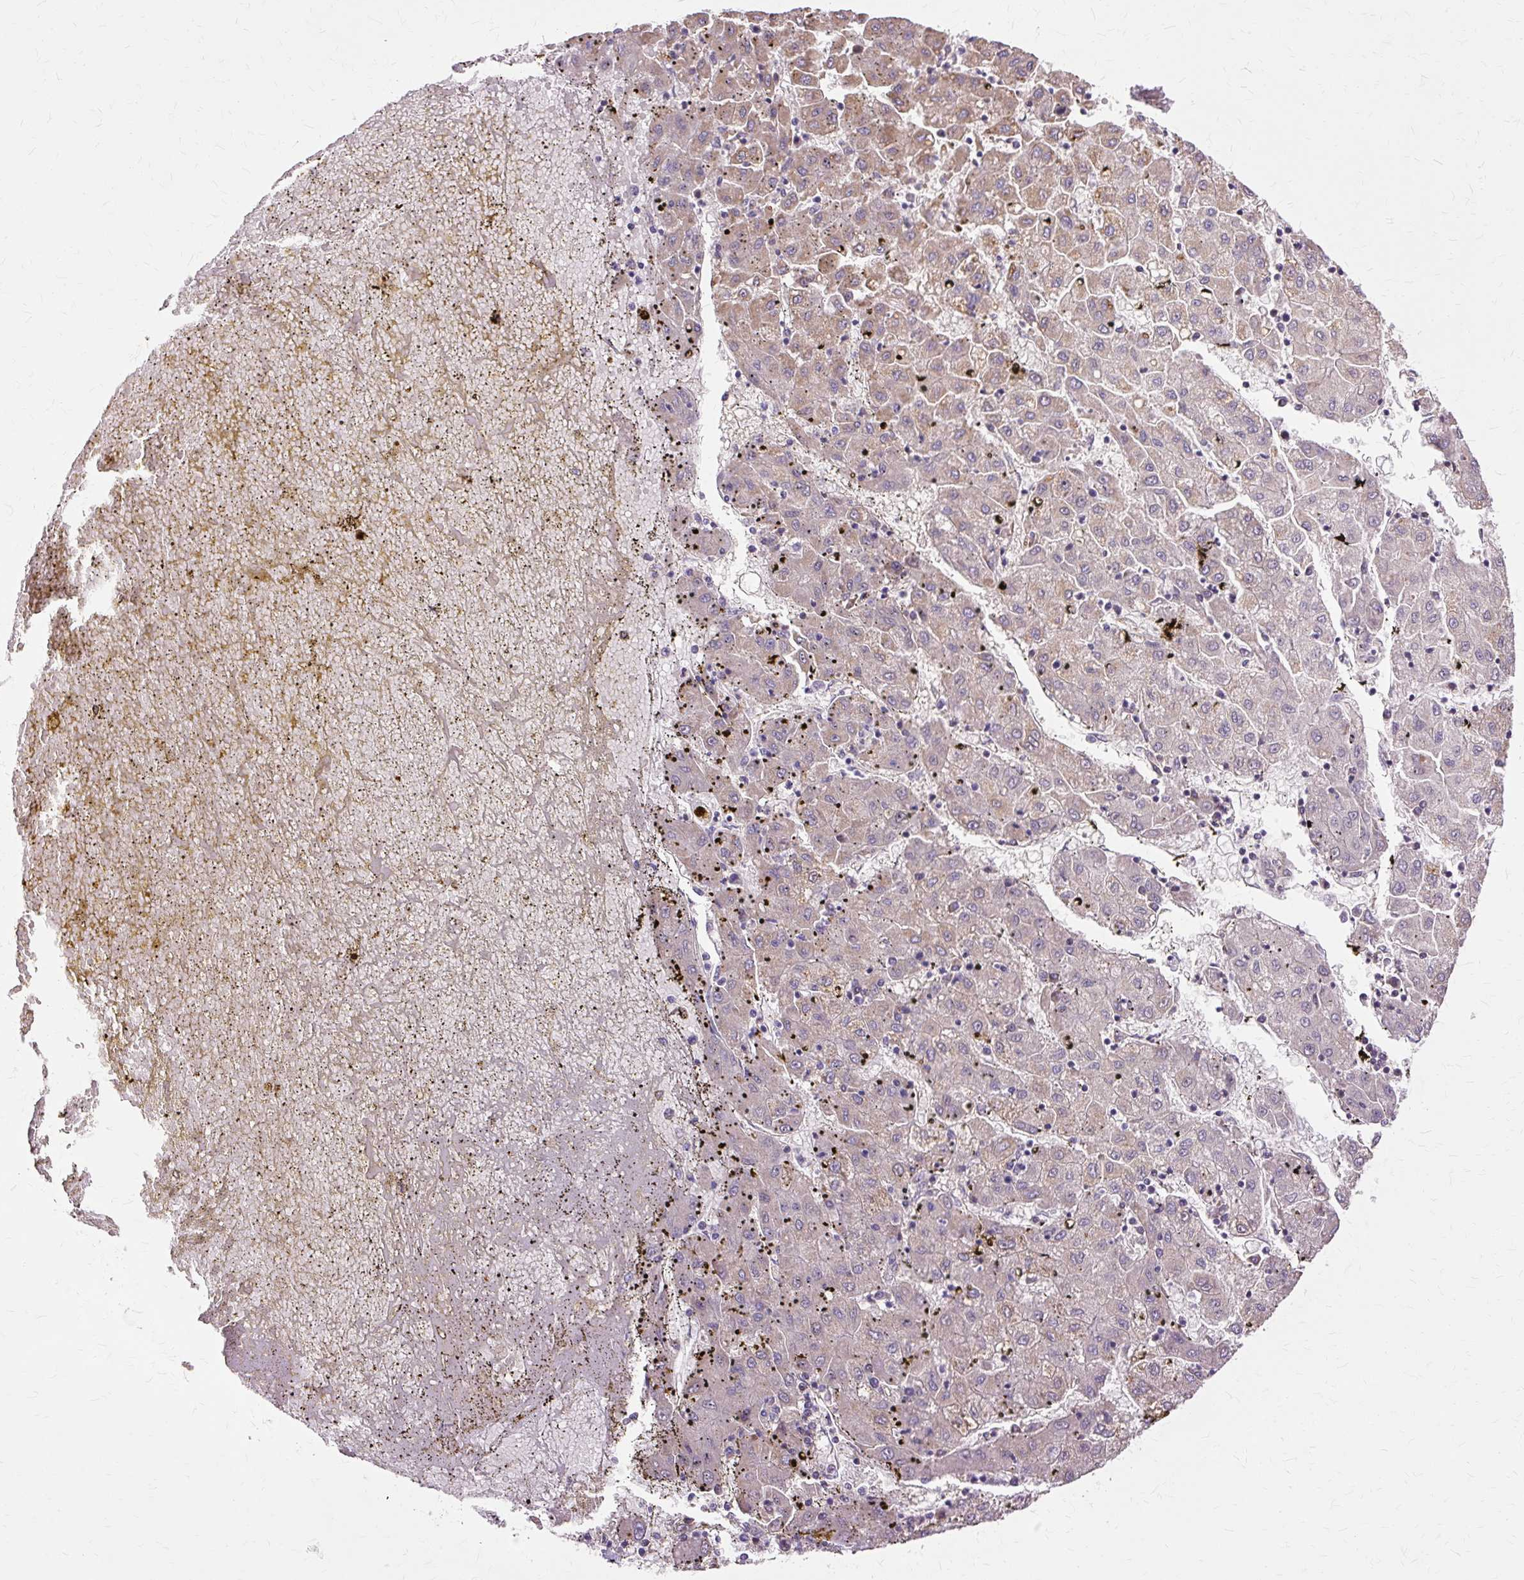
{"staining": {"intensity": "weak", "quantity": "<25%", "location": "cytoplasmic/membranous"}, "tissue": "liver cancer", "cell_type": "Tumor cells", "image_type": "cancer", "snomed": [{"axis": "morphology", "description": "Carcinoma, Hepatocellular, NOS"}, {"axis": "topography", "description": "Liver"}], "caption": "The immunohistochemistry (IHC) photomicrograph has no significant staining in tumor cells of liver cancer (hepatocellular carcinoma) tissue.", "gene": "PDZD2", "patient": {"sex": "male", "age": 72}}